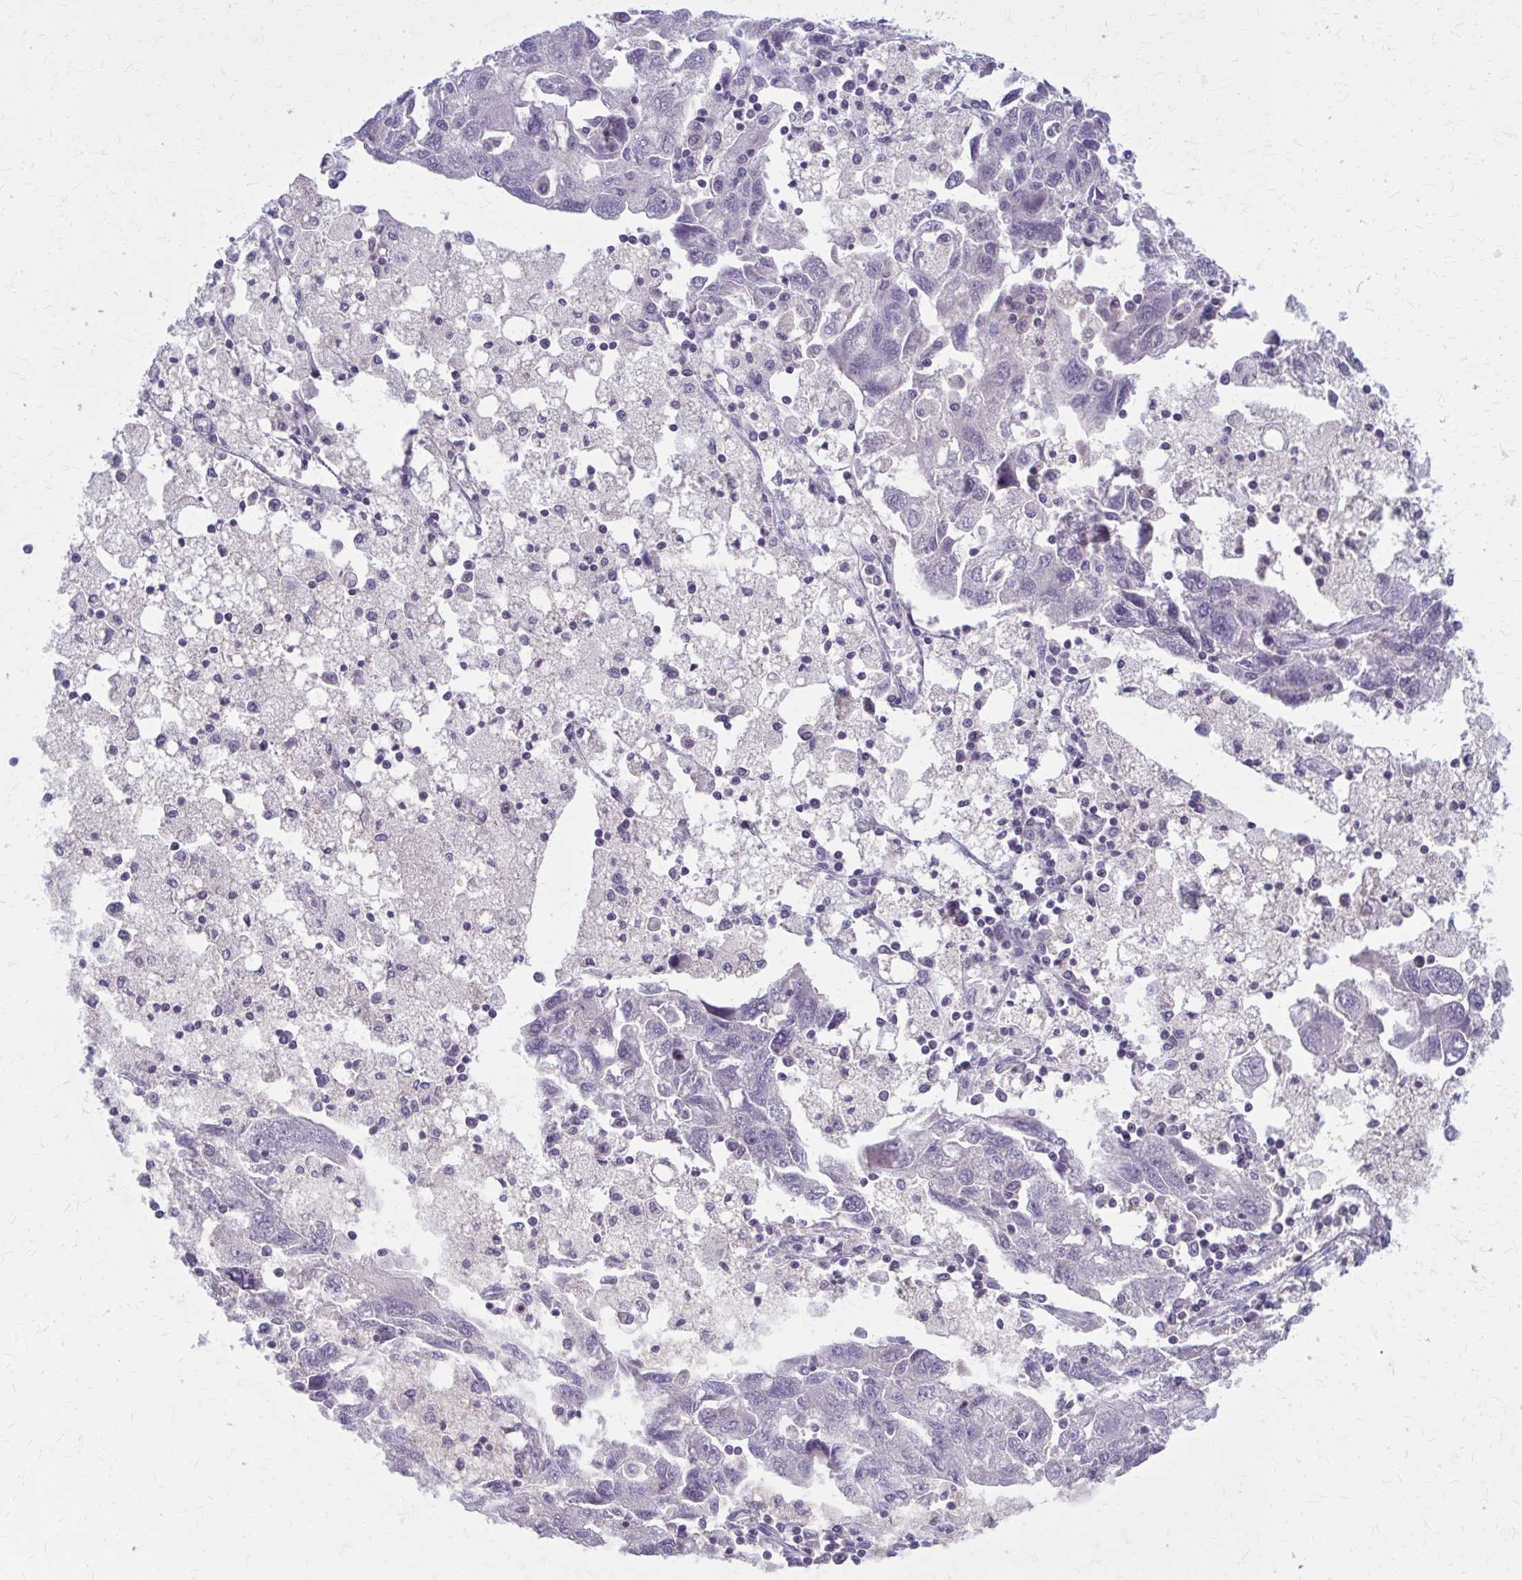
{"staining": {"intensity": "negative", "quantity": "none", "location": "none"}, "tissue": "ovarian cancer", "cell_type": "Tumor cells", "image_type": "cancer", "snomed": [{"axis": "morphology", "description": "Carcinoma, NOS"}, {"axis": "morphology", "description": "Cystadenocarcinoma, serous, NOS"}, {"axis": "topography", "description": "Ovary"}], "caption": "Tumor cells are negative for protein expression in human ovarian cancer (carcinoma). (Stains: DAB (3,3'-diaminobenzidine) immunohistochemistry with hematoxylin counter stain, Microscopy: brightfield microscopy at high magnification).", "gene": "OR4A47", "patient": {"sex": "female", "age": 69}}